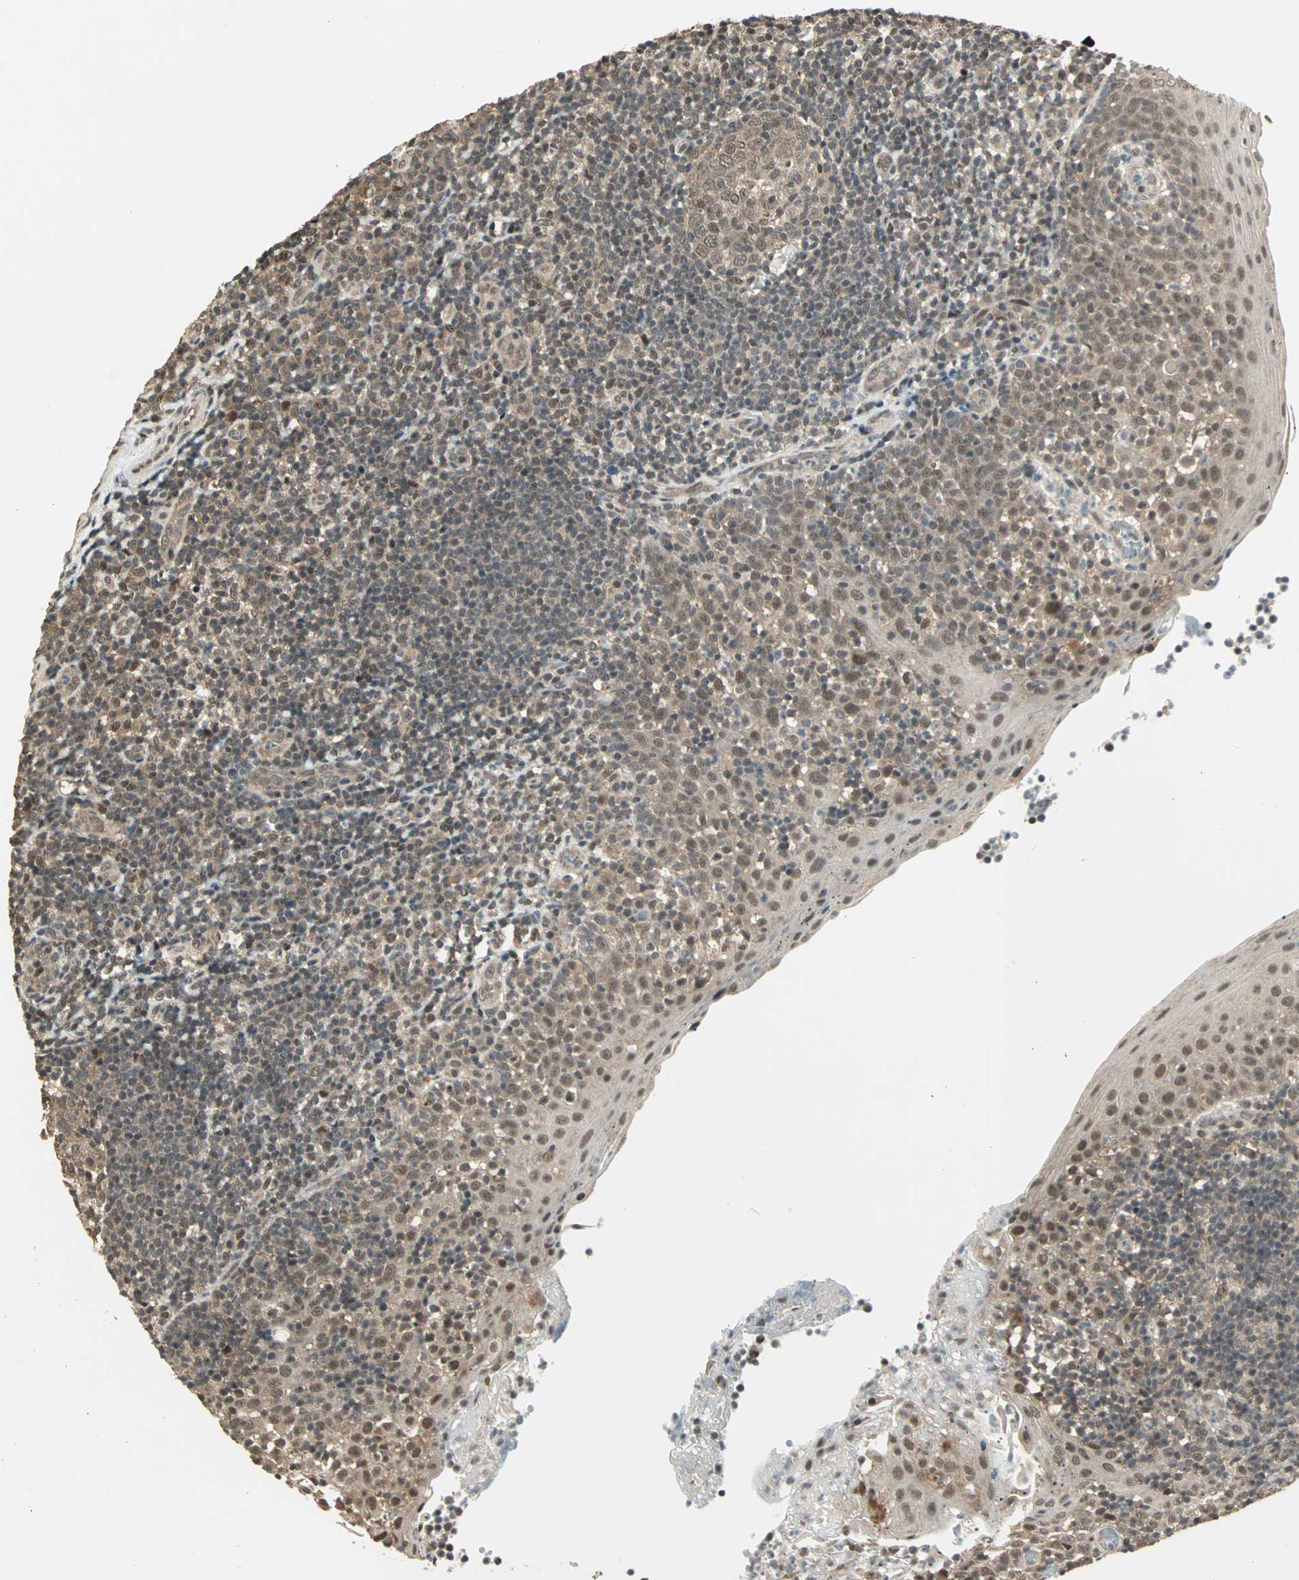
{"staining": {"intensity": "weak", "quantity": ">75%", "location": "cytoplasmic/membranous,nuclear"}, "tissue": "tonsil", "cell_type": "Germinal center cells", "image_type": "normal", "snomed": [{"axis": "morphology", "description": "Normal tissue, NOS"}, {"axis": "topography", "description": "Tonsil"}], "caption": "Germinal center cells demonstrate weak cytoplasmic/membranous,nuclear expression in approximately >75% of cells in normal tonsil. The staining was performed using DAB to visualize the protein expression in brown, while the nuclei were stained in blue with hematoxylin (Magnification: 20x).", "gene": "ZNF701", "patient": {"sex": "female", "age": 40}}